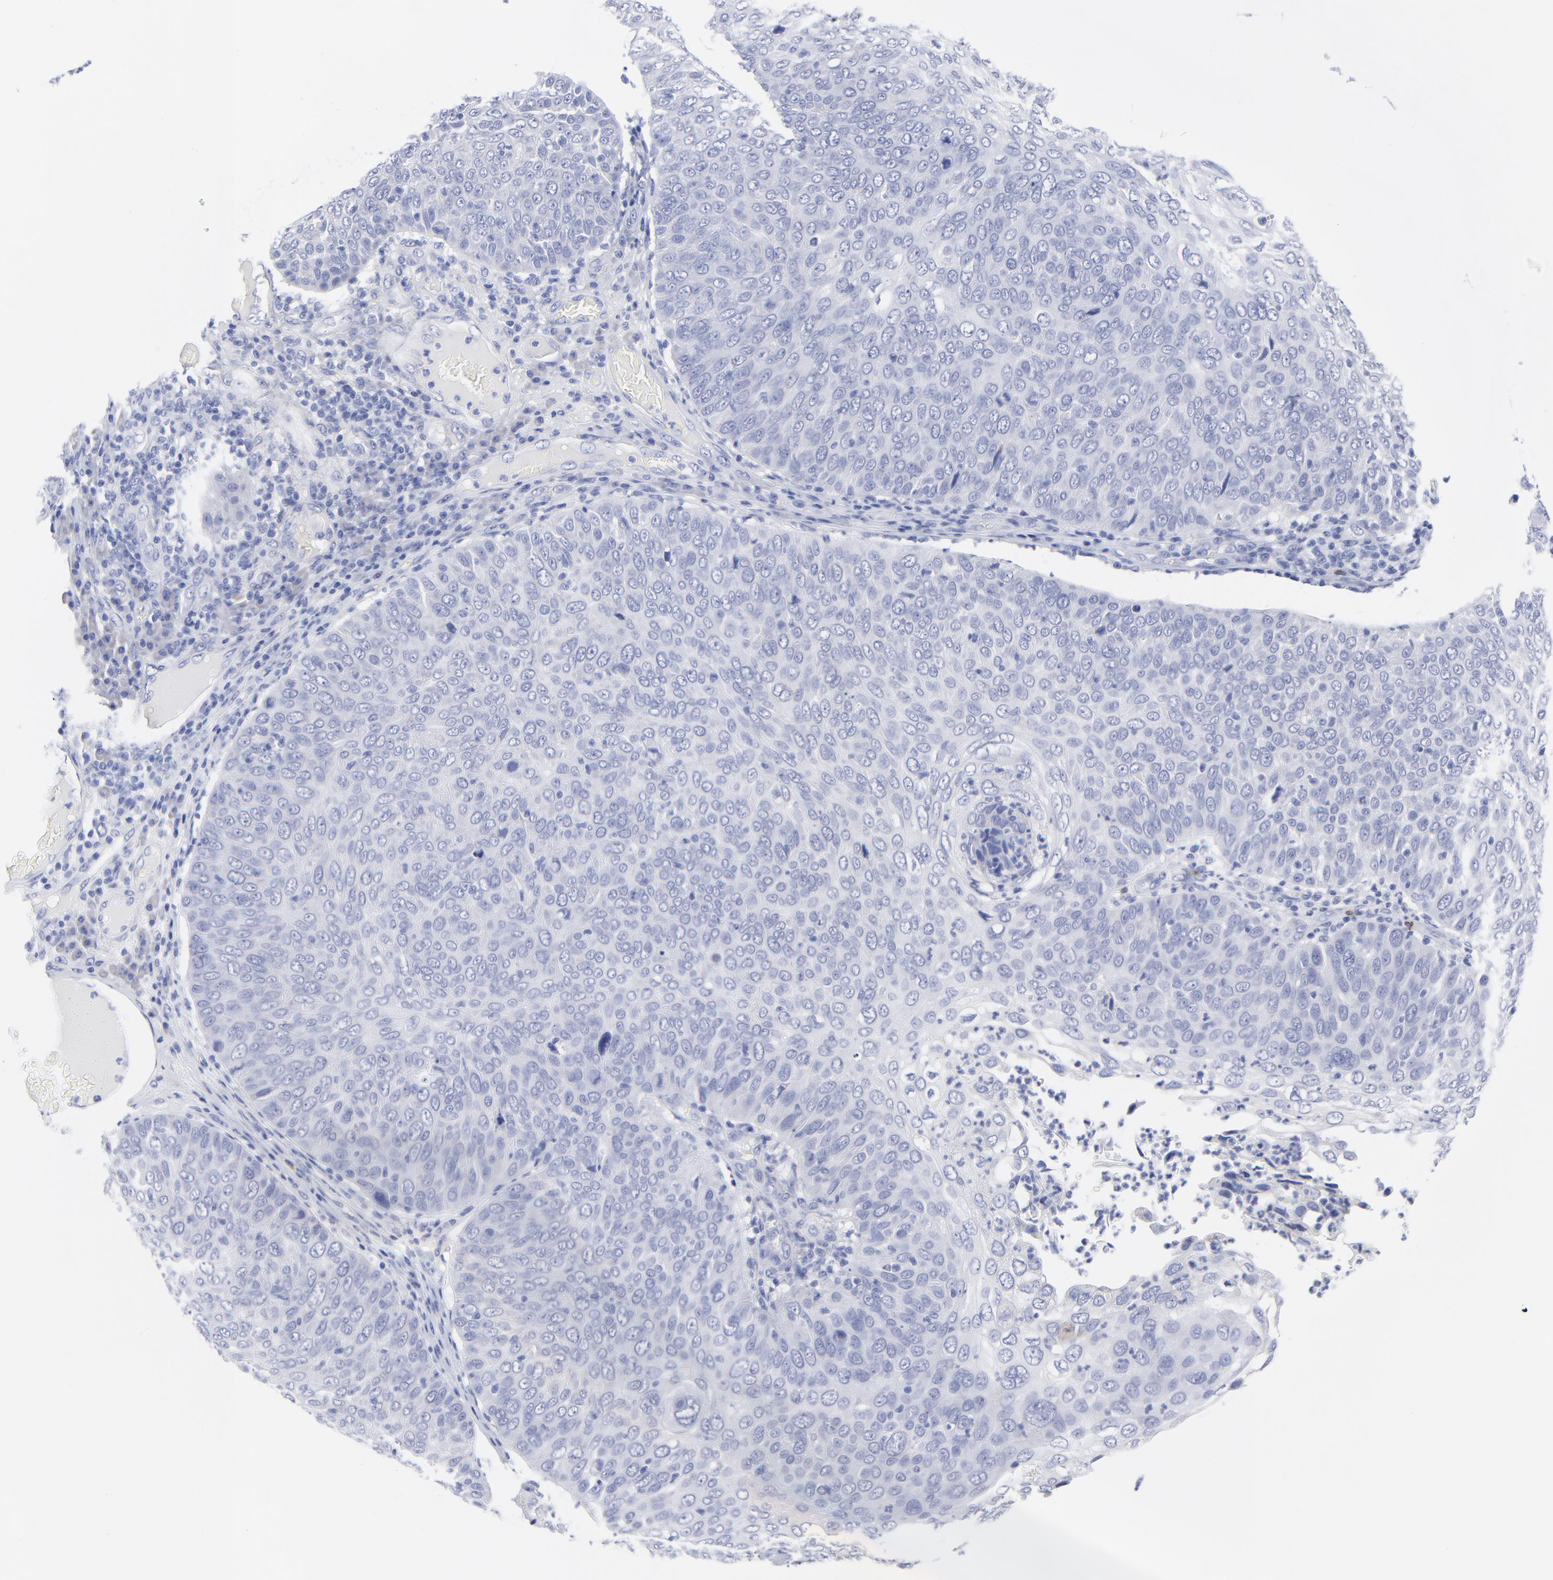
{"staining": {"intensity": "negative", "quantity": "none", "location": "none"}, "tissue": "skin cancer", "cell_type": "Tumor cells", "image_type": "cancer", "snomed": [{"axis": "morphology", "description": "Squamous cell carcinoma, NOS"}, {"axis": "topography", "description": "Skin"}], "caption": "The immunohistochemistry photomicrograph has no significant expression in tumor cells of skin cancer tissue.", "gene": "DUSP9", "patient": {"sex": "male", "age": 87}}